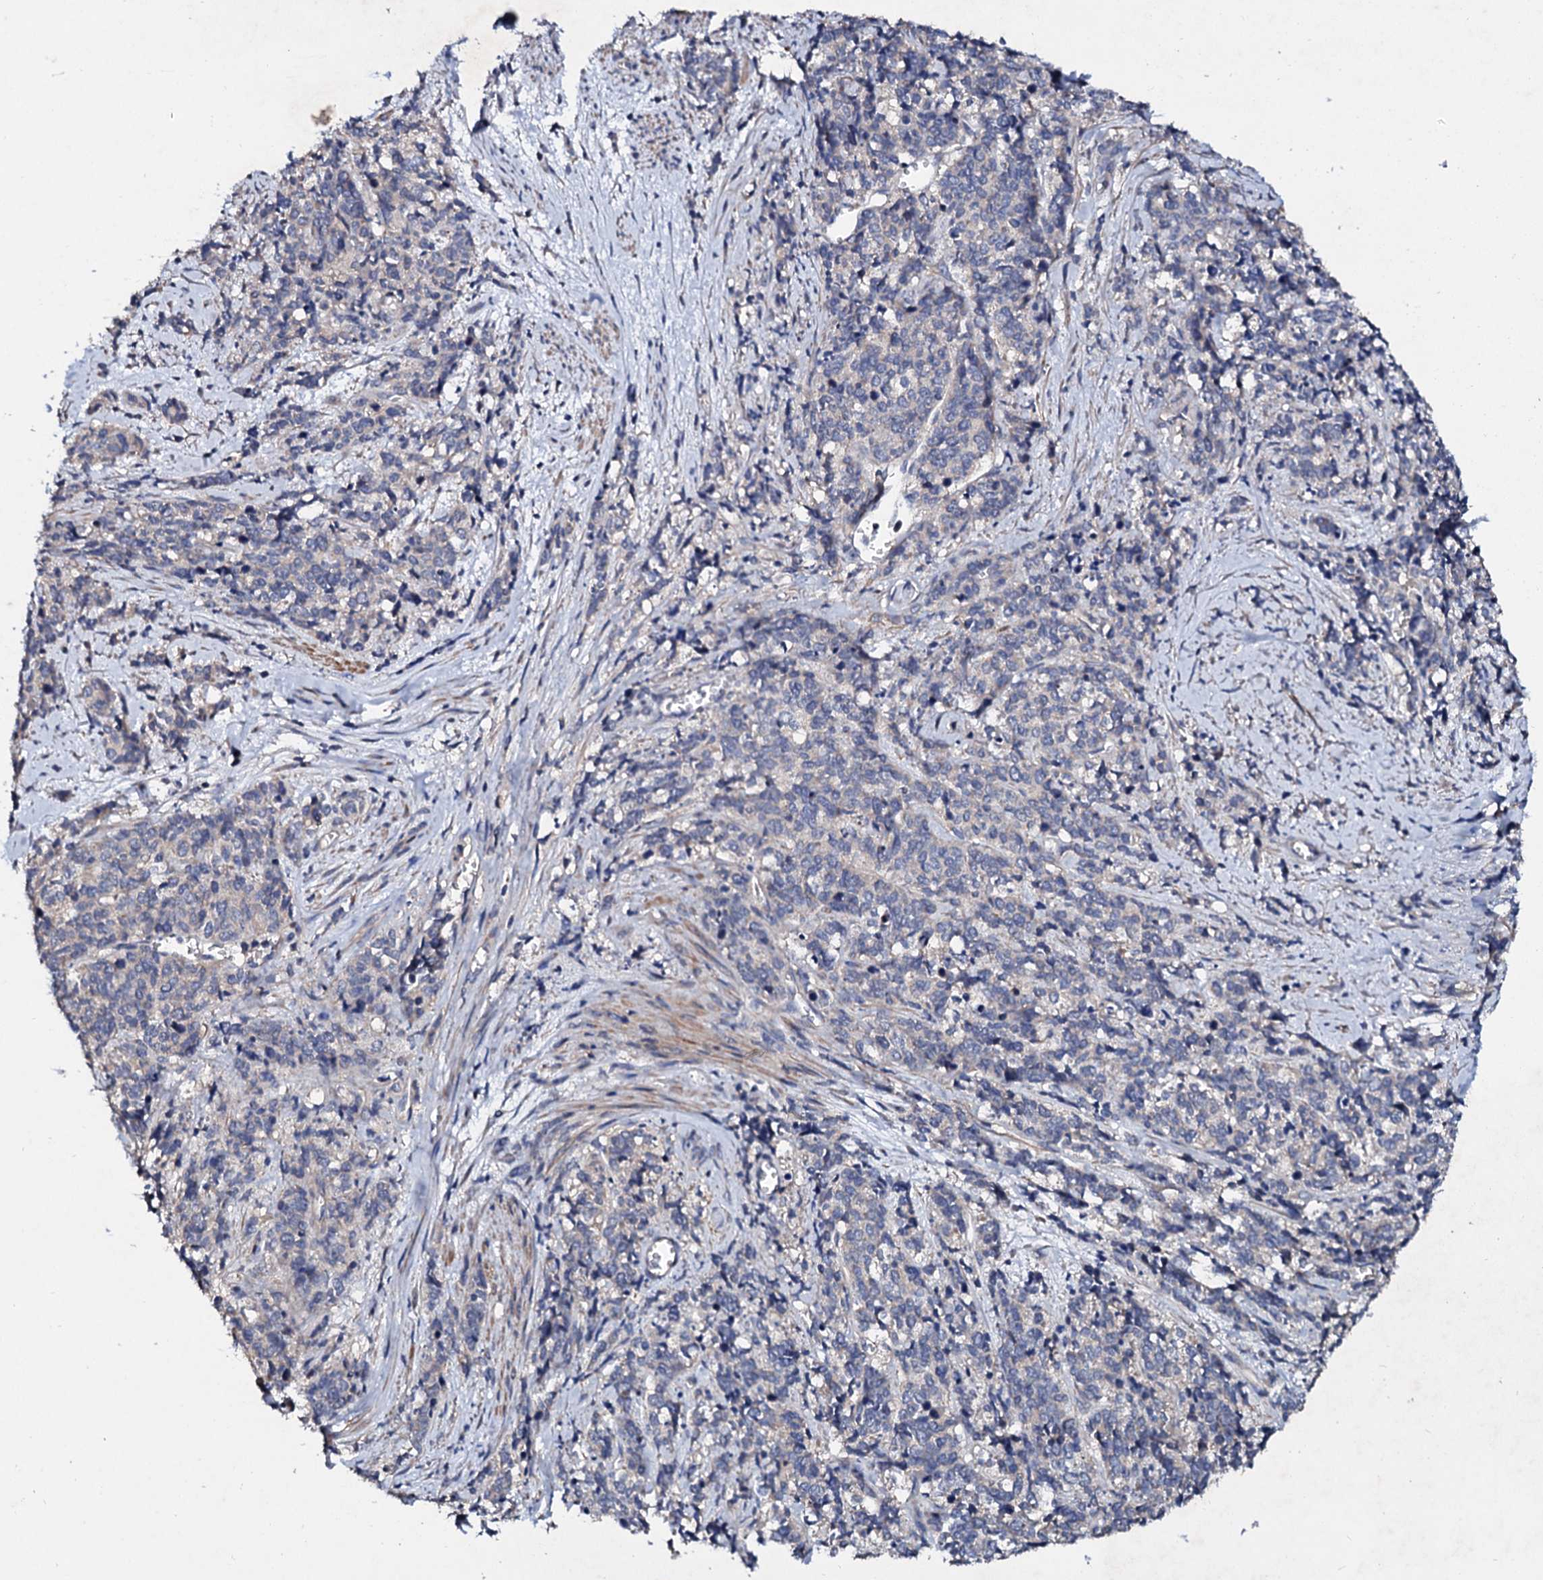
{"staining": {"intensity": "negative", "quantity": "none", "location": "none"}, "tissue": "cervical cancer", "cell_type": "Tumor cells", "image_type": "cancer", "snomed": [{"axis": "morphology", "description": "Squamous cell carcinoma, NOS"}, {"axis": "topography", "description": "Cervix"}], "caption": "Protein analysis of cervical cancer exhibits no significant expression in tumor cells. The staining was performed using DAB to visualize the protein expression in brown, while the nuclei were stained in blue with hematoxylin (Magnification: 20x).", "gene": "FIBIN", "patient": {"sex": "female", "age": 60}}